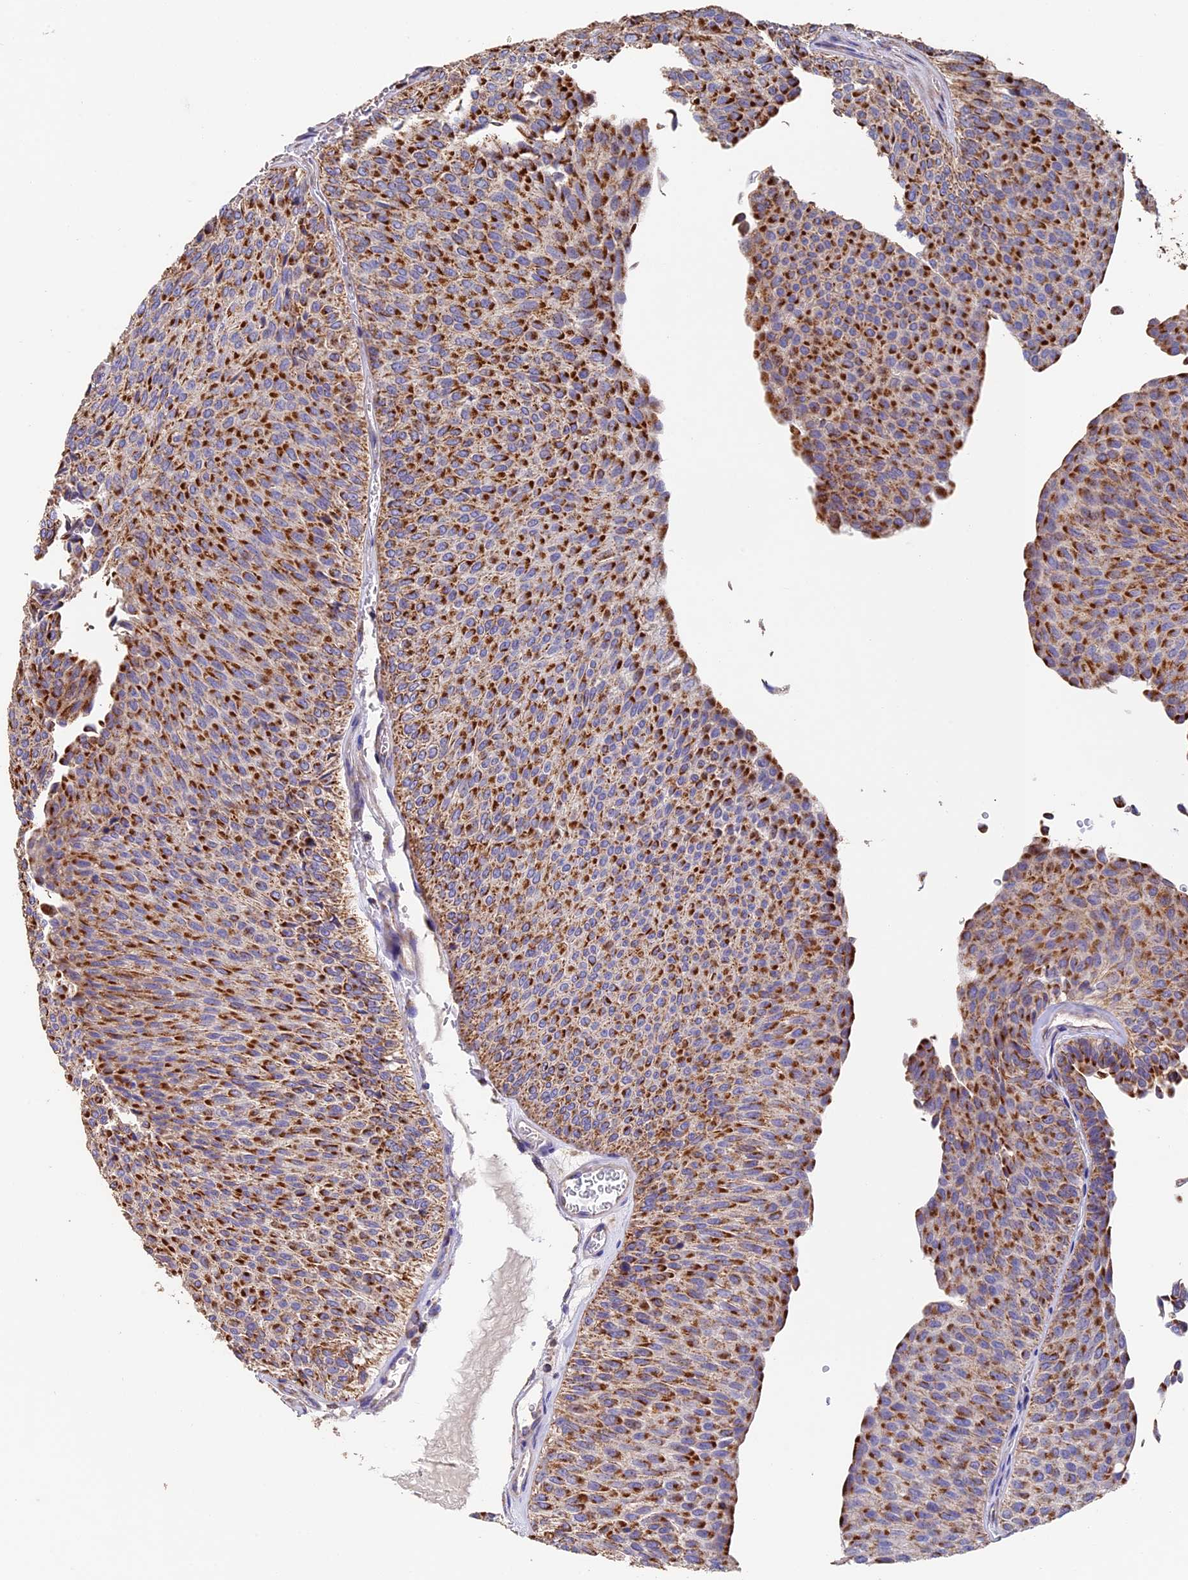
{"staining": {"intensity": "strong", "quantity": ">75%", "location": "cytoplasmic/membranous"}, "tissue": "urothelial cancer", "cell_type": "Tumor cells", "image_type": "cancer", "snomed": [{"axis": "morphology", "description": "Urothelial carcinoma, Low grade"}, {"axis": "topography", "description": "Urinary bladder"}], "caption": "Strong cytoplasmic/membranous protein staining is present in approximately >75% of tumor cells in urothelial cancer. (DAB (3,3'-diaminobenzidine) IHC with brightfield microscopy, high magnification).", "gene": "ADAT1", "patient": {"sex": "male", "age": 78}}